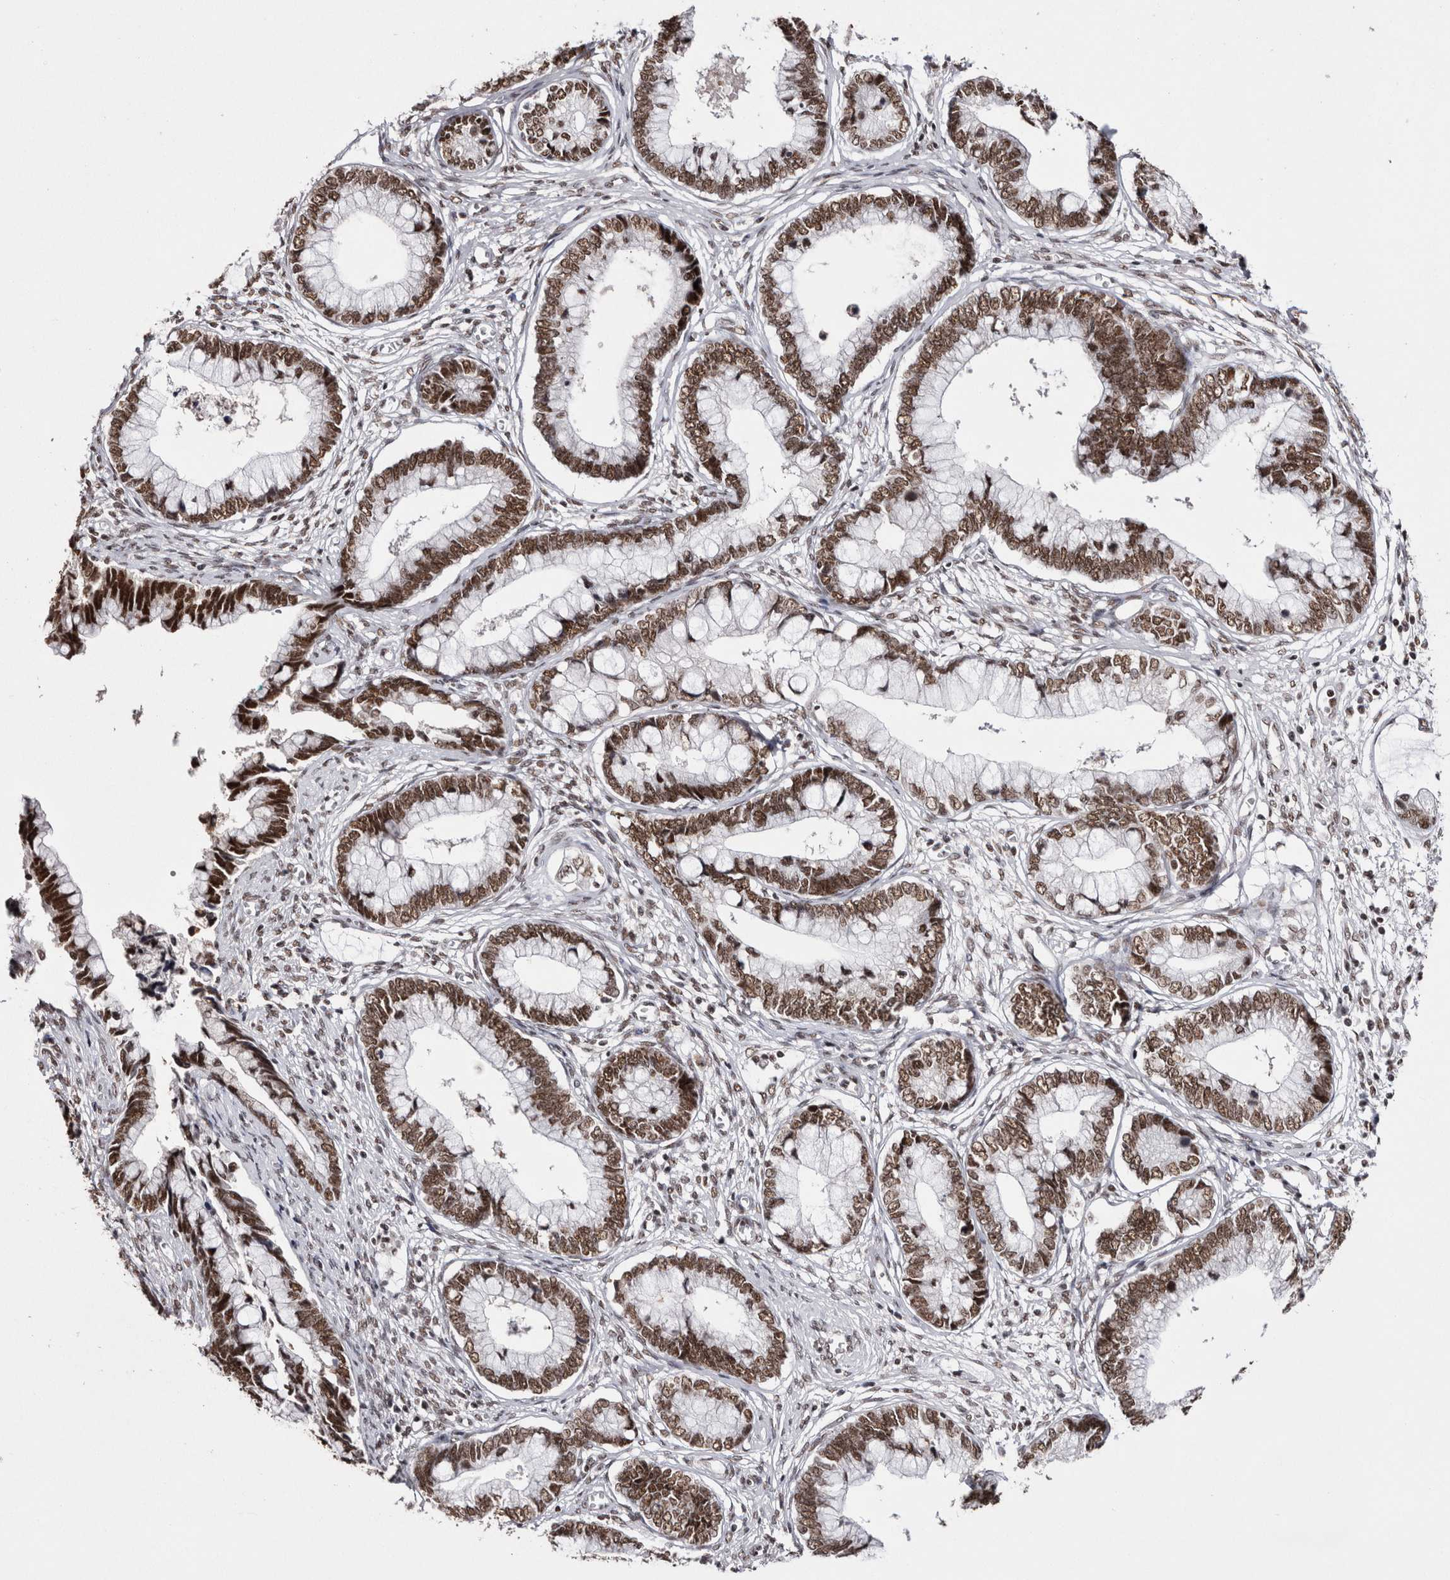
{"staining": {"intensity": "moderate", "quantity": ">75%", "location": "nuclear"}, "tissue": "cervical cancer", "cell_type": "Tumor cells", "image_type": "cancer", "snomed": [{"axis": "morphology", "description": "Adenocarcinoma, NOS"}, {"axis": "topography", "description": "Cervix"}], "caption": "High-magnification brightfield microscopy of cervical cancer (adenocarcinoma) stained with DAB (brown) and counterstained with hematoxylin (blue). tumor cells exhibit moderate nuclear expression is identified in approximately>75% of cells.", "gene": "SMC1A", "patient": {"sex": "female", "age": 44}}